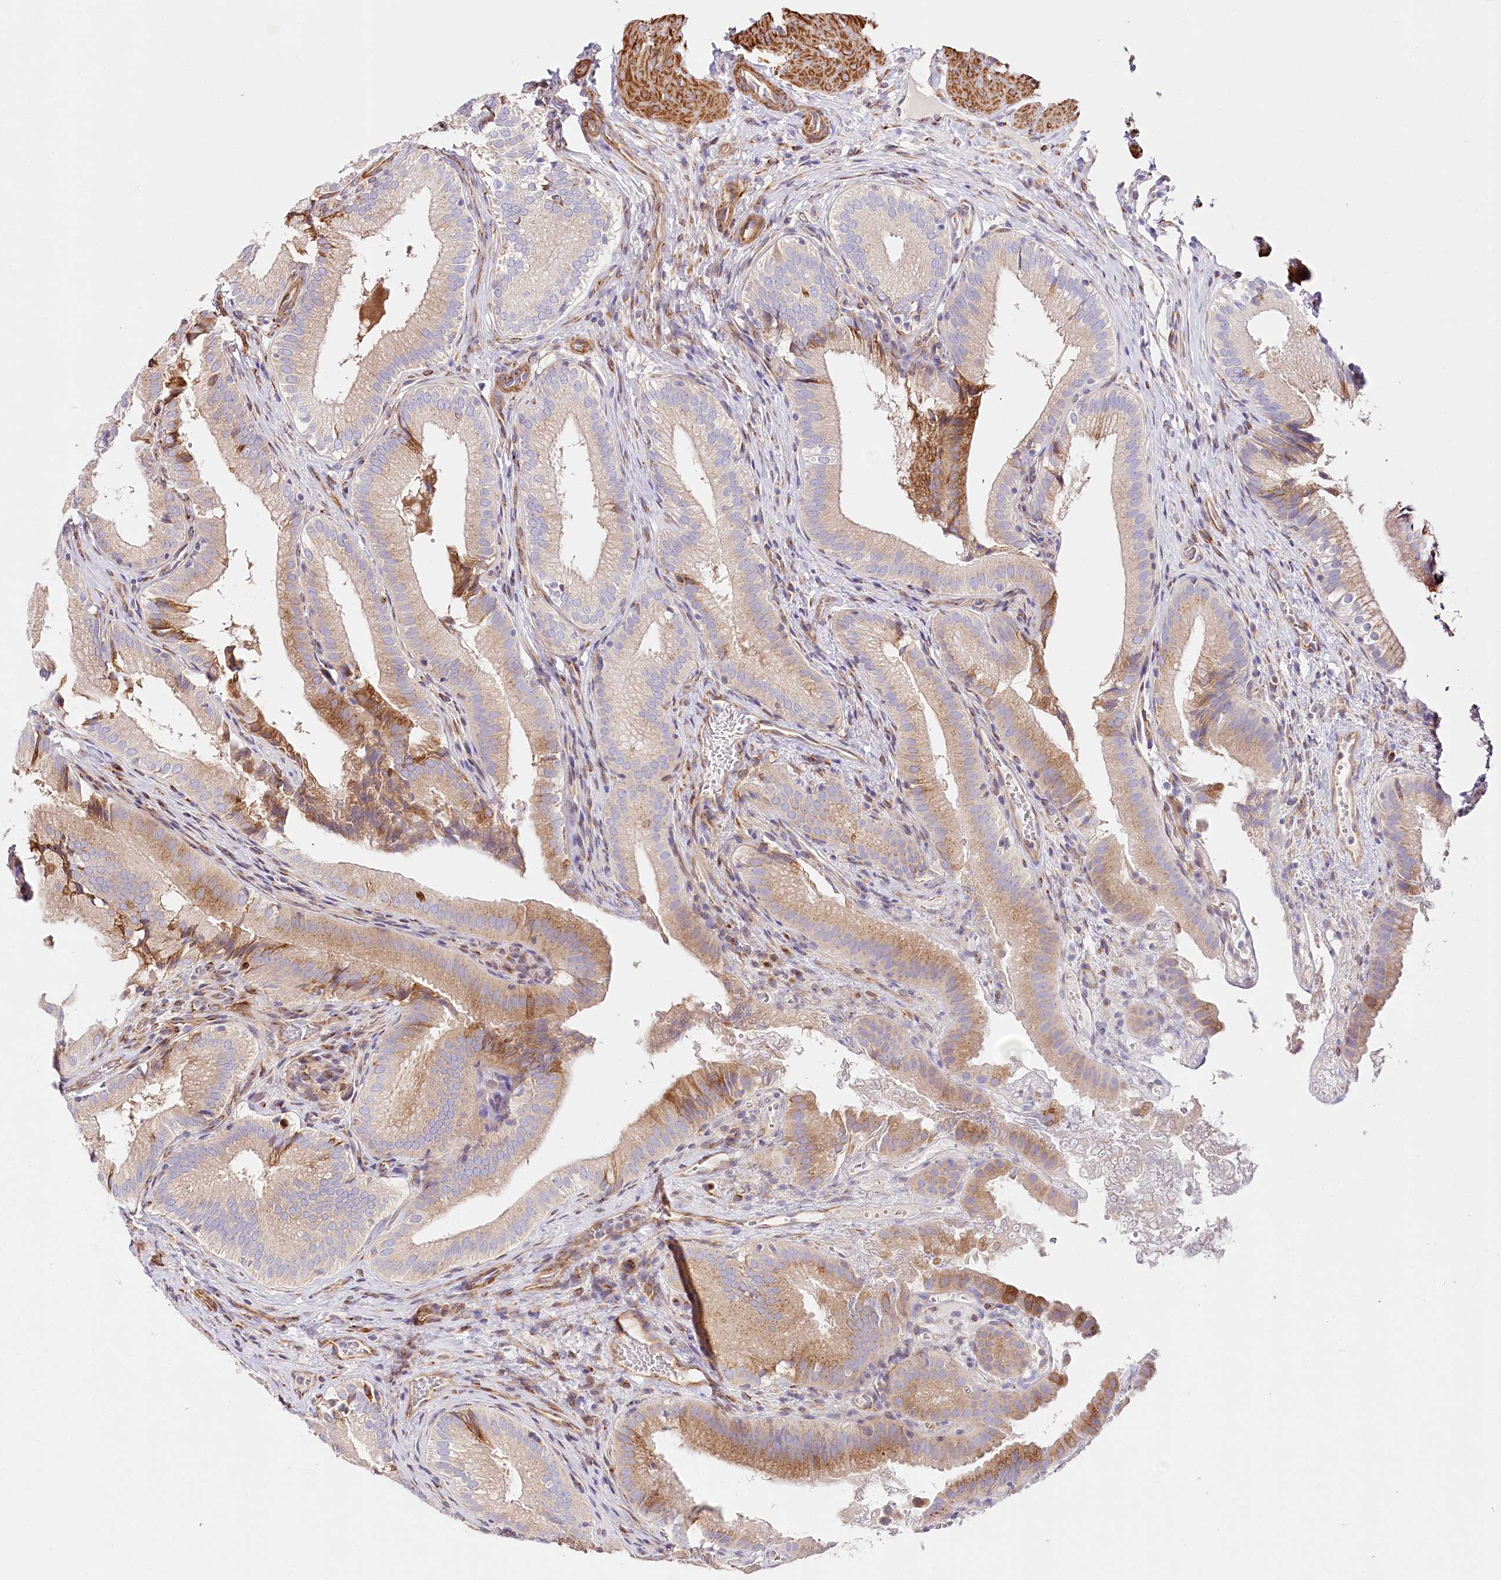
{"staining": {"intensity": "strong", "quantity": "25%-75%", "location": "cytoplasmic/membranous"}, "tissue": "gallbladder", "cell_type": "Glandular cells", "image_type": "normal", "snomed": [{"axis": "morphology", "description": "Normal tissue, NOS"}, {"axis": "topography", "description": "Gallbladder"}], "caption": "This photomicrograph reveals immunohistochemistry (IHC) staining of benign human gallbladder, with high strong cytoplasmic/membranous expression in approximately 25%-75% of glandular cells.", "gene": "ABRAXAS2", "patient": {"sex": "female", "age": 30}}